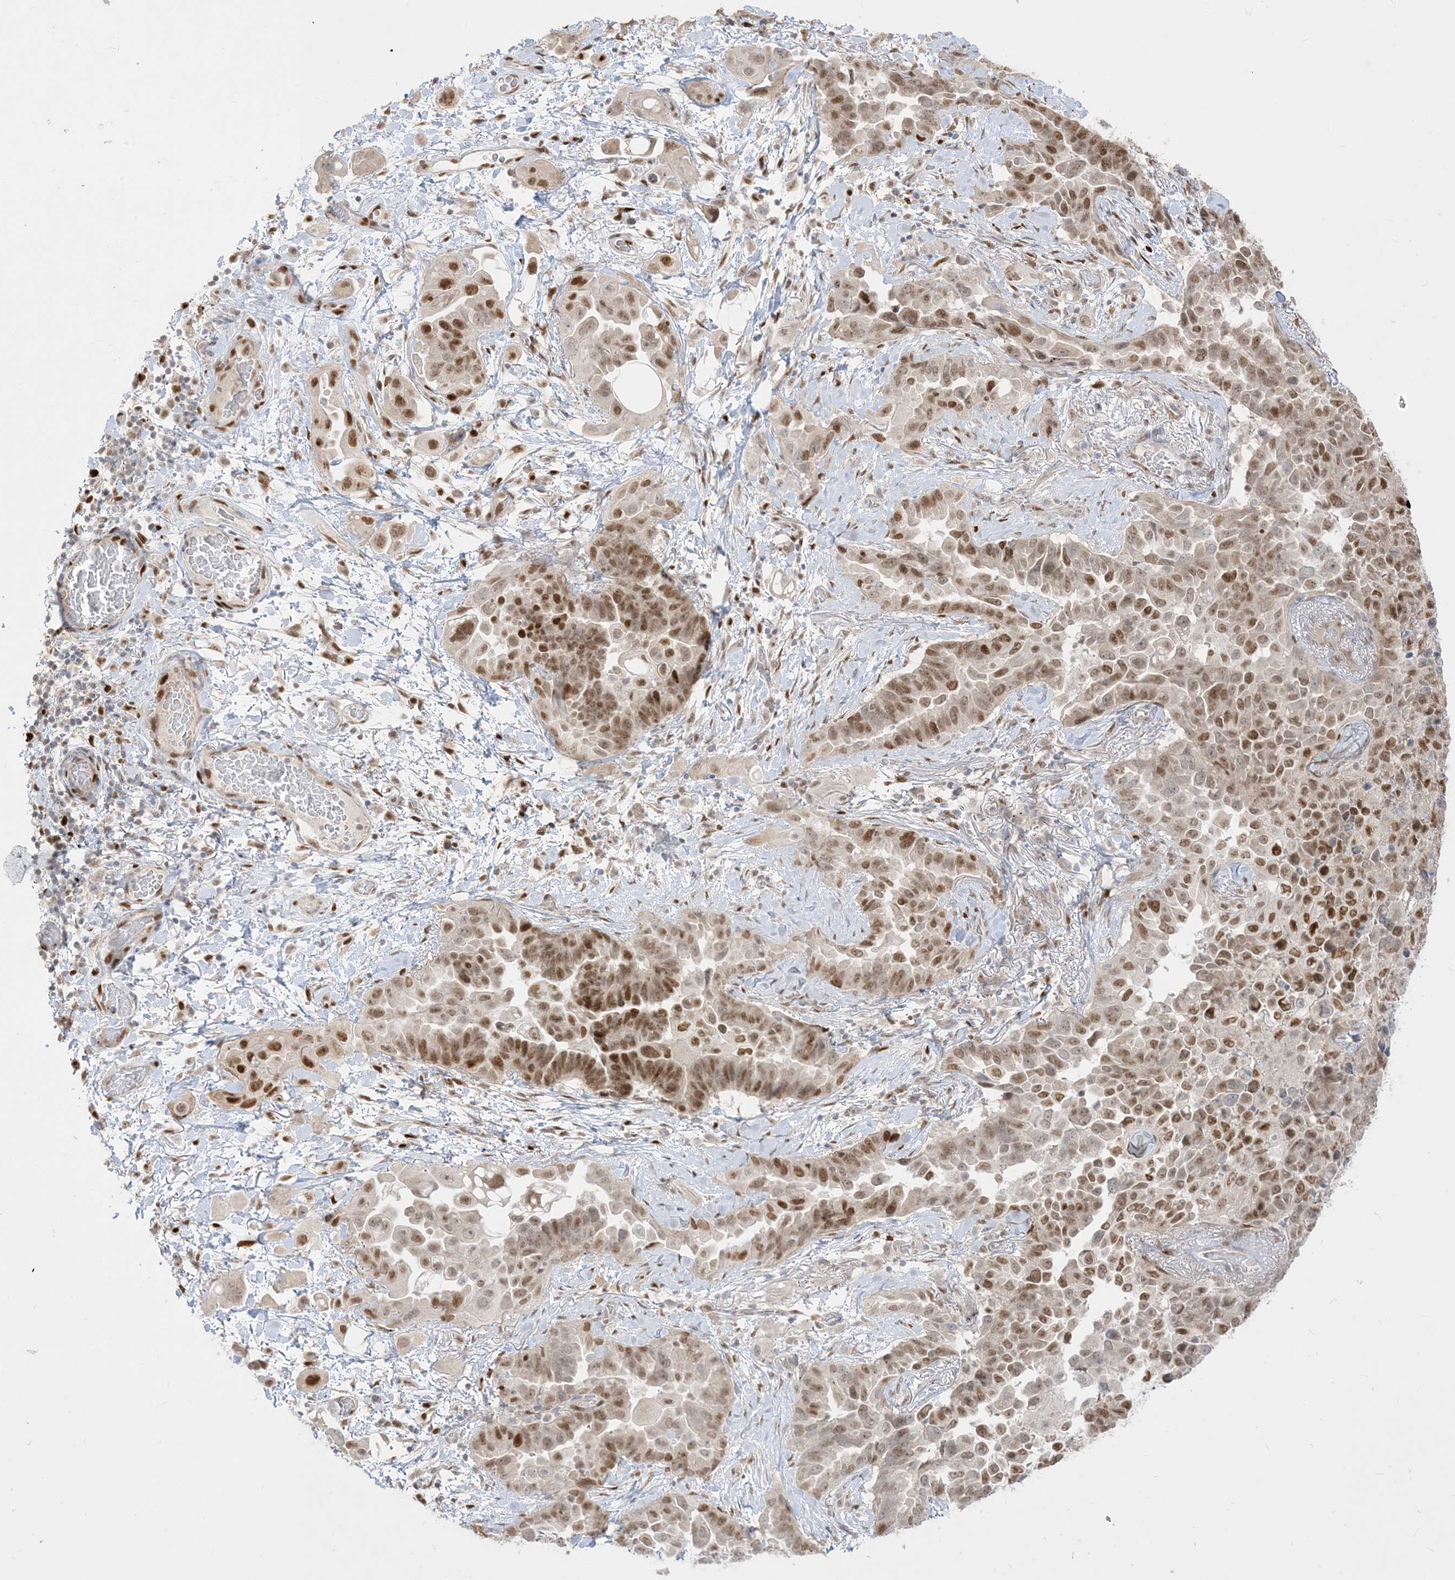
{"staining": {"intensity": "moderate", "quantity": ">75%", "location": "nuclear"}, "tissue": "lung cancer", "cell_type": "Tumor cells", "image_type": "cancer", "snomed": [{"axis": "morphology", "description": "Adenocarcinoma, NOS"}, {"axis": "topography", "description": "Lung"}], "caption": "An image of lung cancer (adenocarcinoma) stained for a protein demonstrates moderate nuclear brown staining in tumor cells.", "gene": "BHLHE40", "patient": {"sex": "female", "age": 67}}